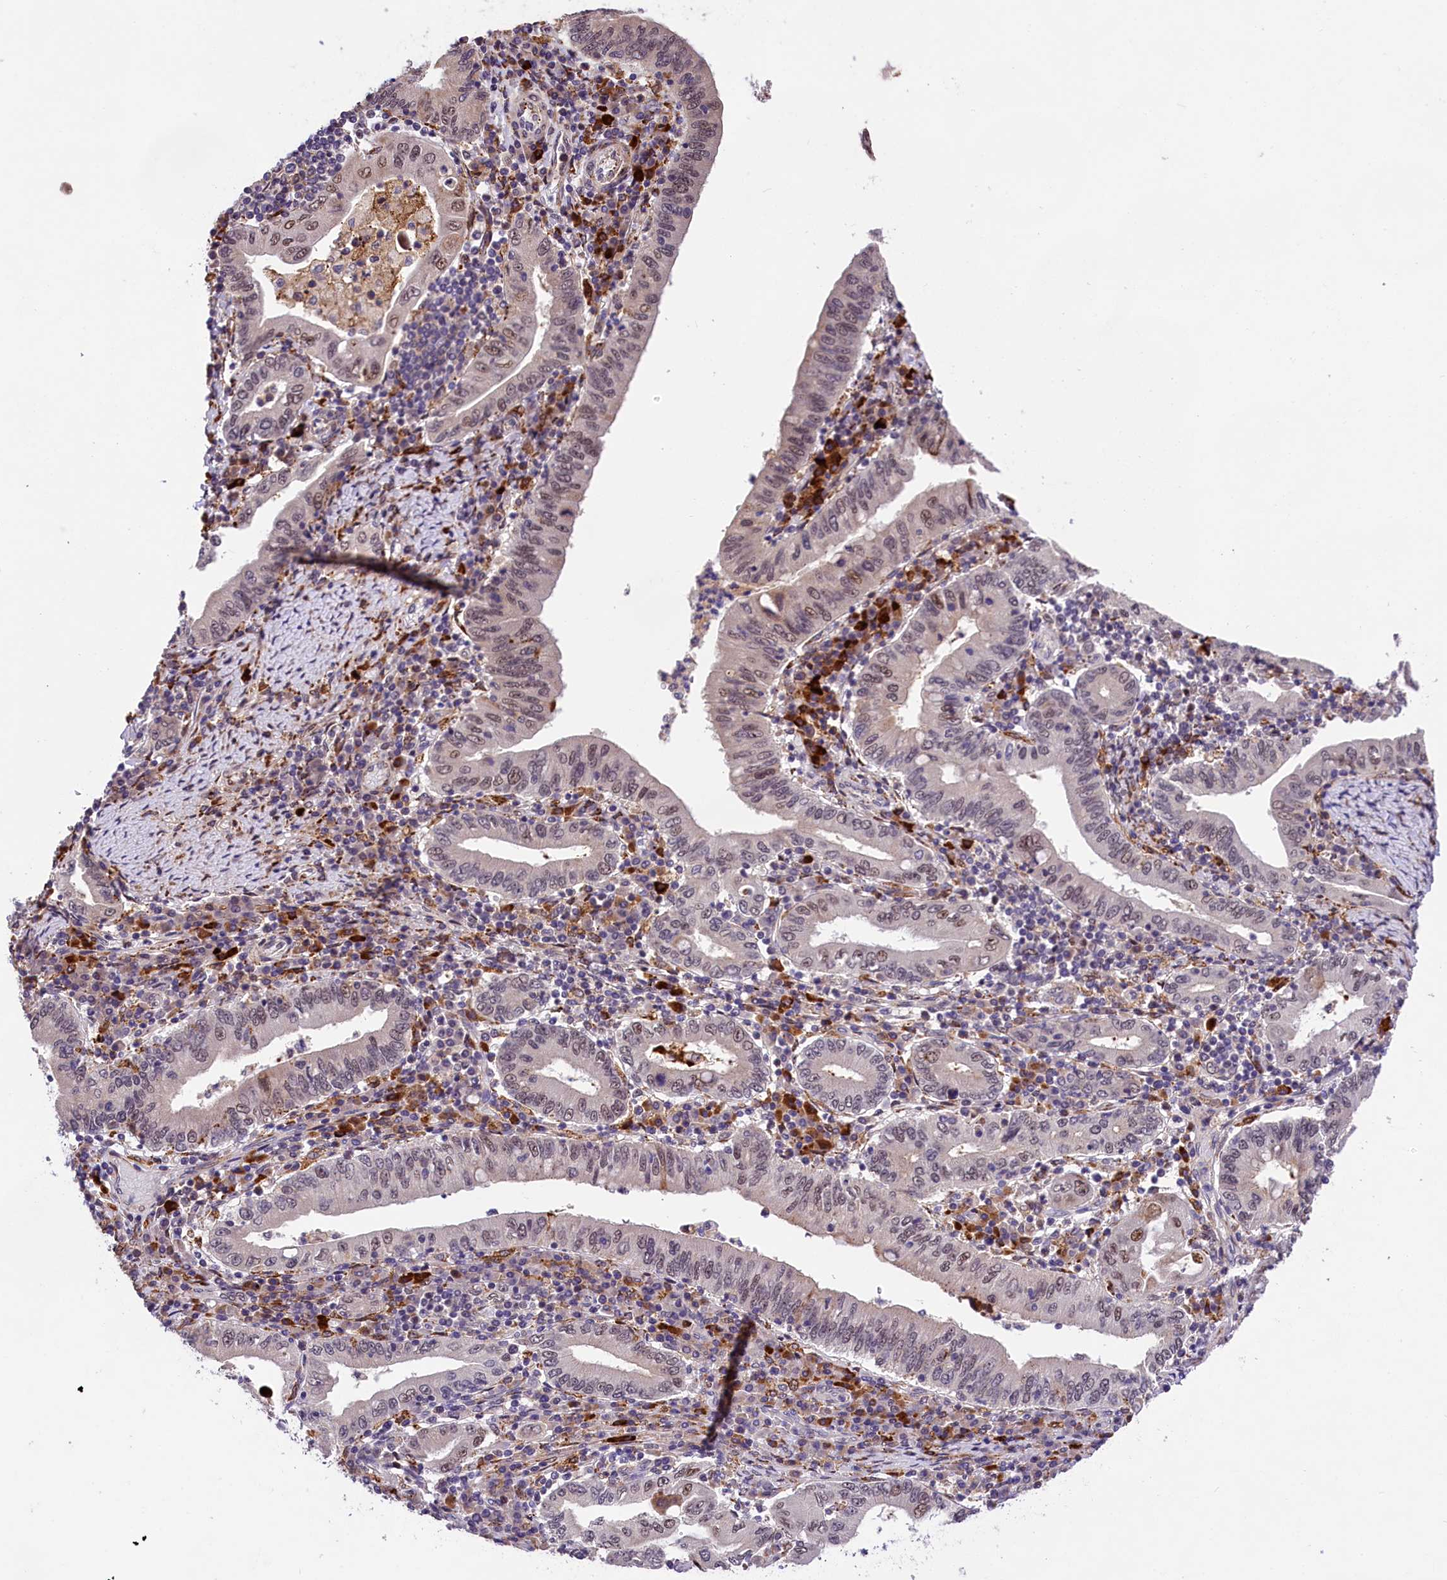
{"staining": {"intensity": "moderate", "quantity": "25%-75%", "location": "nuclear"}, "tissue": "stomach cancer", "cell_type": "Tumor cells", "image_type": "cancer", "snomed": [{"axis": "morphology", "description": "Normal tissue, NOS"}, {"axis": "morphology", "description": "Adenocarcinoma, NOS"}, {"axis": "topography", "description": "Esophagus"}, {"axis": "topography", "description": "Stomach, upper"}, {"axis": "topography", "description": "Peripheral nerve tissue"}], "caption": "IHC of stomach cancer (adenocarcinoma) shows medium levels of moderate nuclear positivity in approximately 25%-75% of tumor cells. (Brightfield microscopy of DAB IHC at high magnification).", "gene": "FBXO45", "patient": {"sex": "male", "age": 62}}